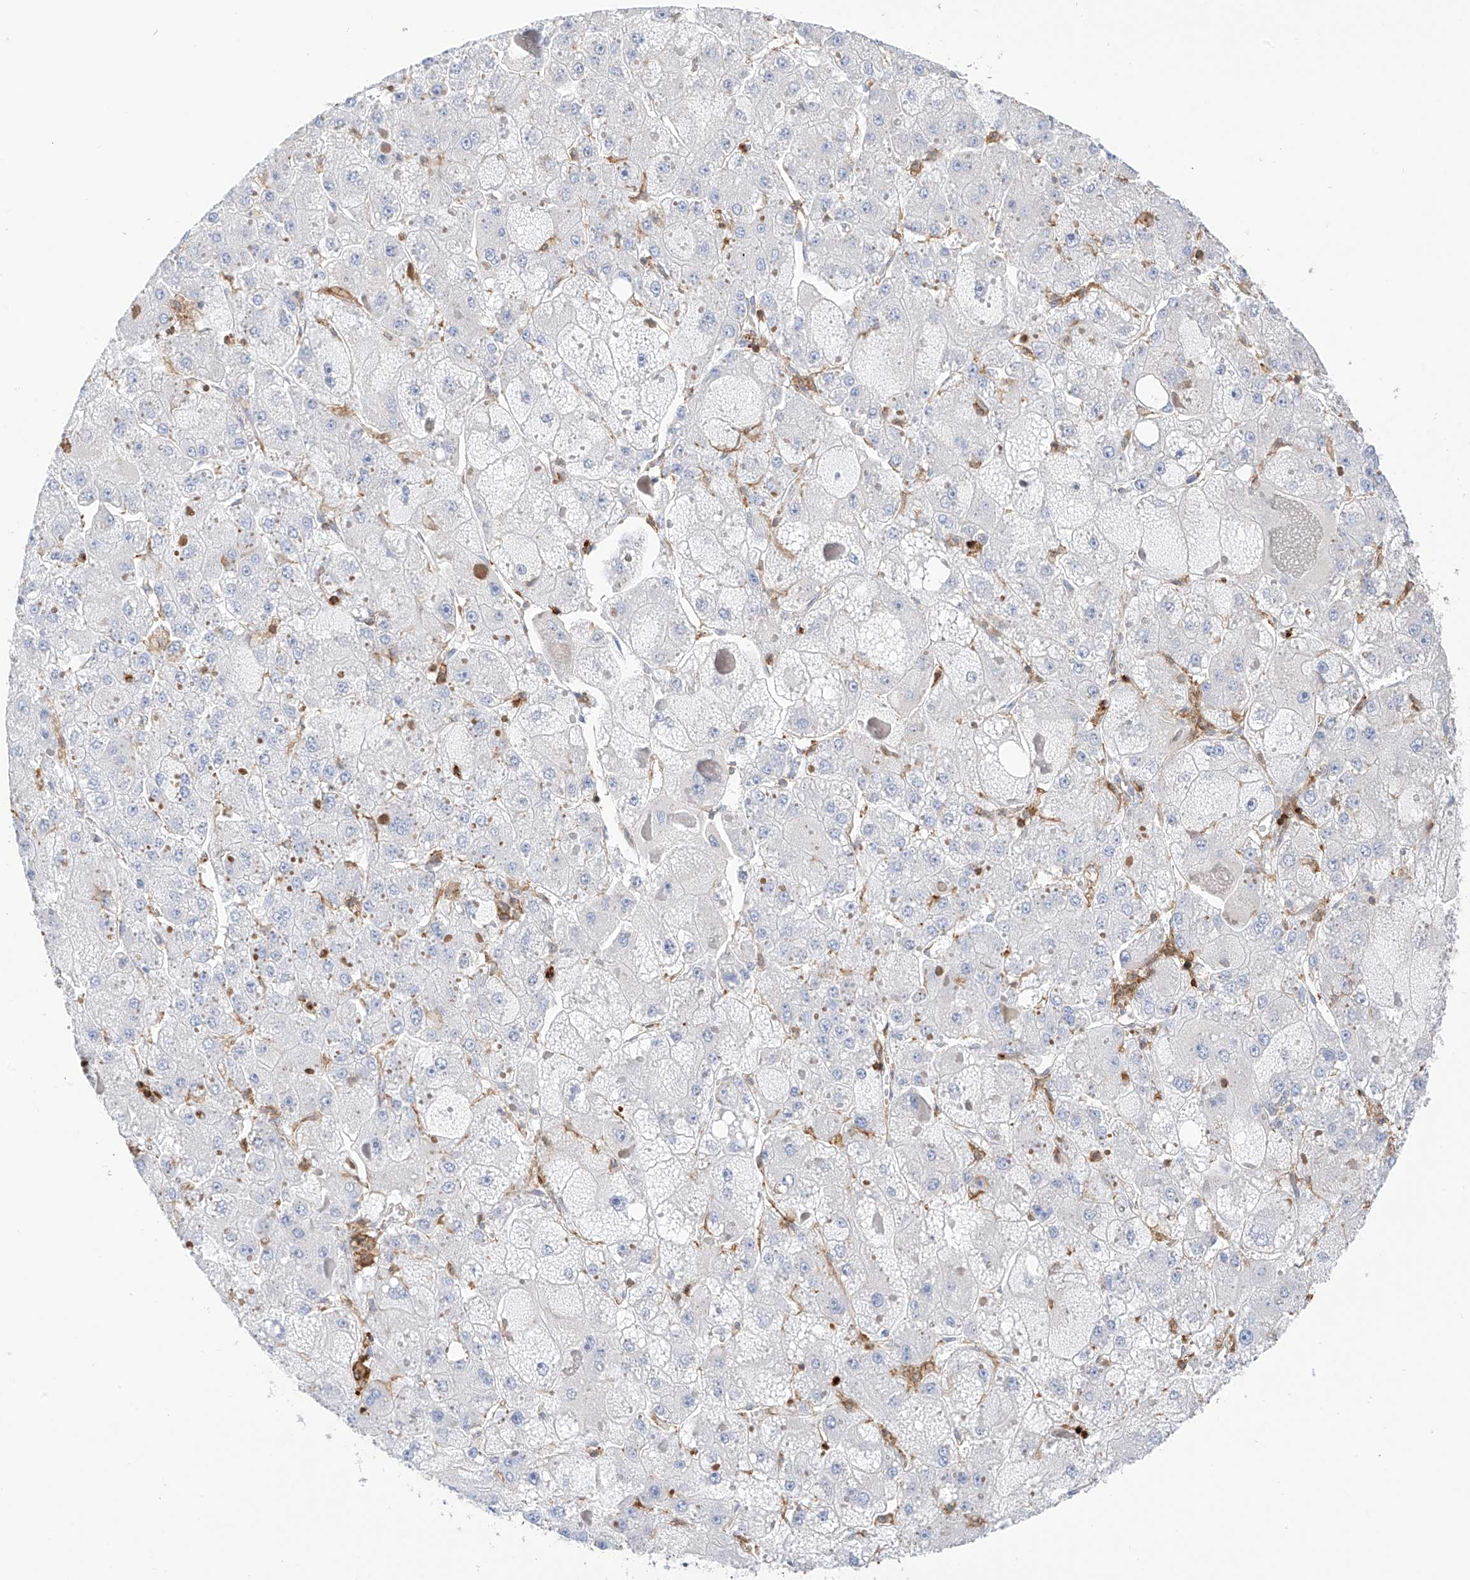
{"staining": {"intensity": "negative", "quantity": "none", "location": "none"}, "tissue": "liver cancer", "cell_type": "Tumor cells", "image_type": "cancer", "snomed": [{"axis": "morphology", "description": "Carcinoma, Hepatocellular, NOS"}, {"axis": "topography", "description": "Liver"}], "caption": "An immunohistochemistry (IHC) micrograph of liver cancer is shown. There is no staining in tumor cells of liver cancer. (Stains: DAB immunohistochemistry (IHC) with hematoxylin counter stain, Microscopy: brightfield microscopy at high magnification).", "gene": "ARHGAP25", "patient": {"sex": "female", "age": 73}}